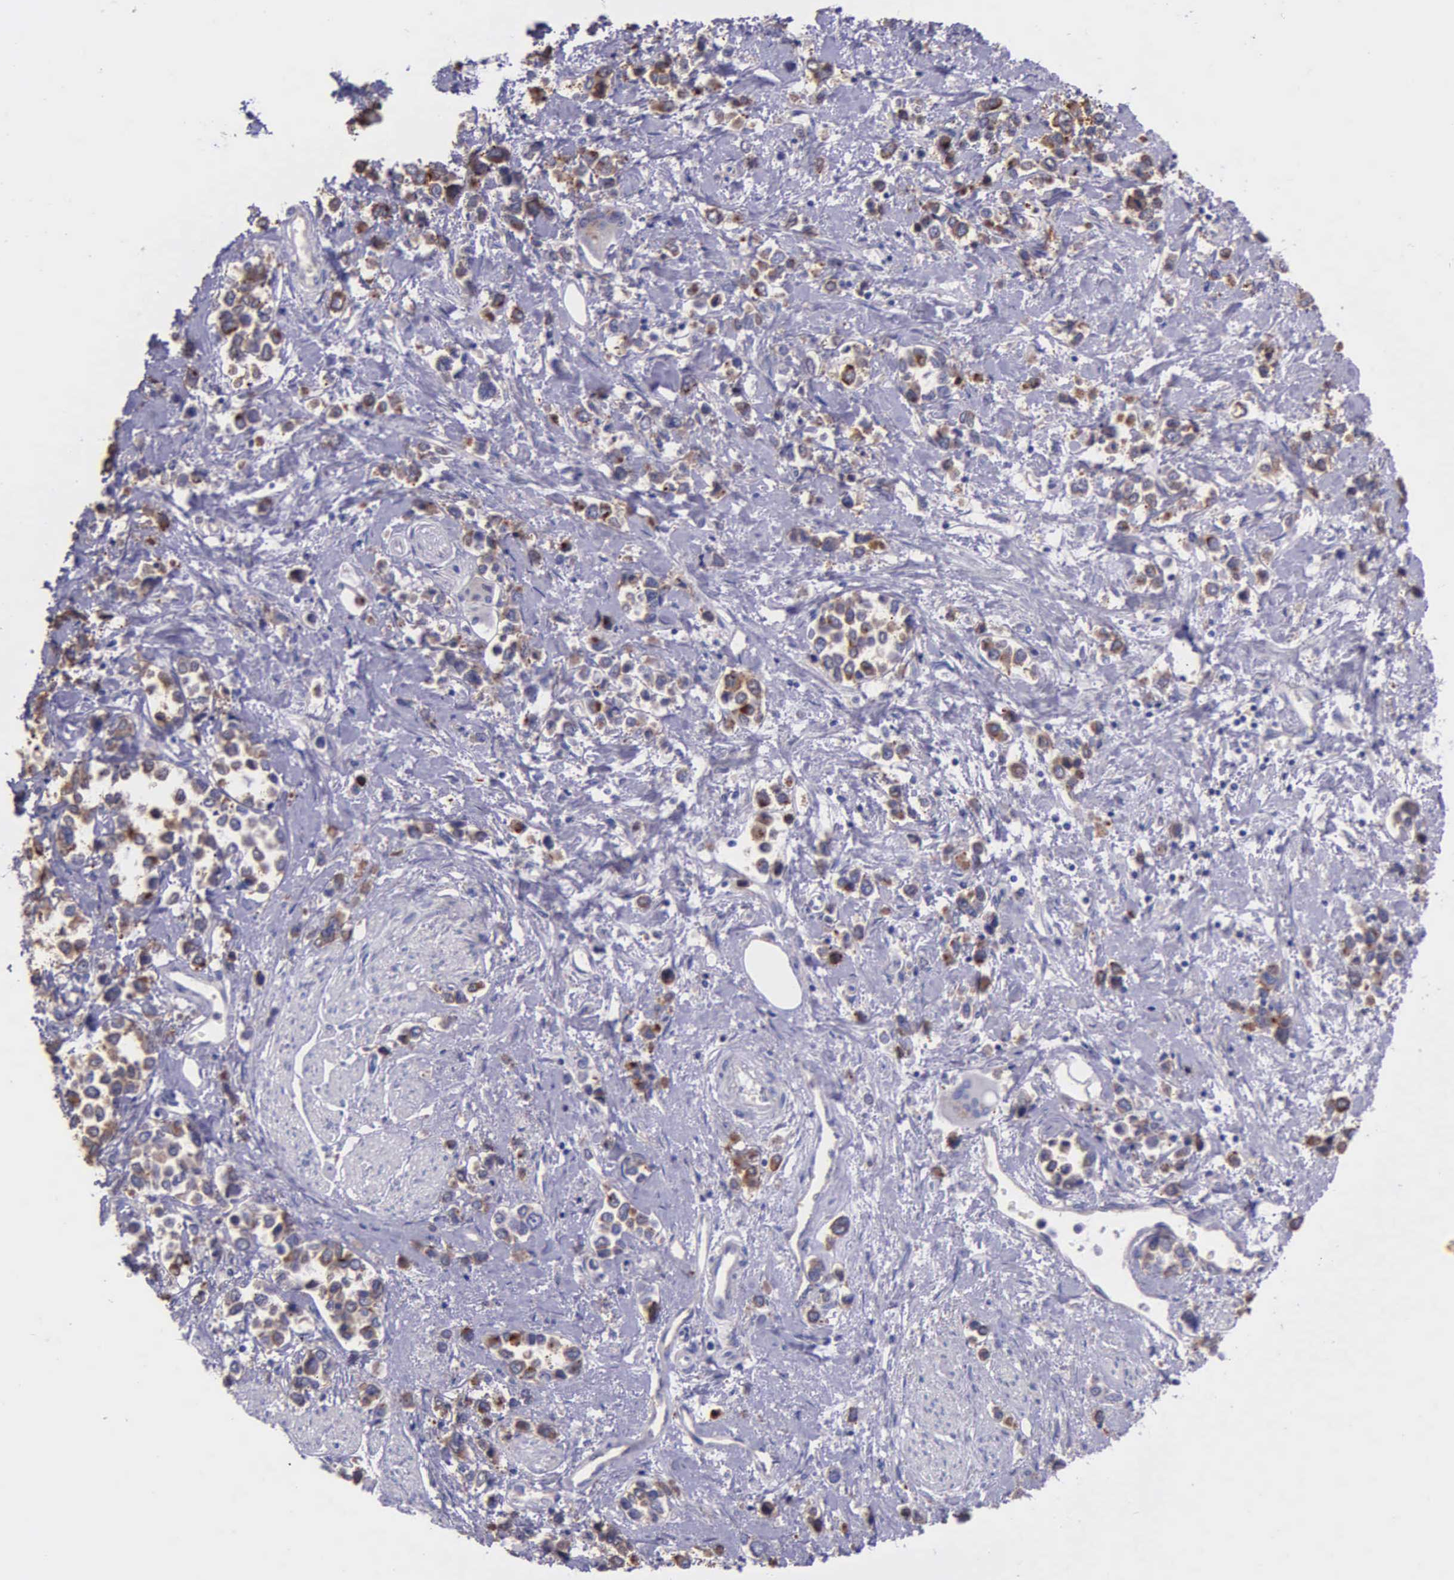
{"staining": {"intensity": "weak", "quantity": ">75%", "location": "cytoplasmic/membranous"}, "tissue": "stomach cancer", "cell_type": "Tumor cells", "image_type": "cancer", "snomed": [{"axis": "morphology", "description": "Adenocarcinoma, NOS"}, {"axis": "topography", "description": "Stomach, upper"}], "caption": "A photomicrograph of human stomach cancer (adenocarcinoma) stained for a protein exhibits weak cytoplasmic/membranous brown staining in tumor cells. (DAB (3,3'-diaminobenzidine) IHC with brightfield microscopy, high magnification).", "gene": "ZC3H12B", "patient": {"sex": "male", "age": 76}}